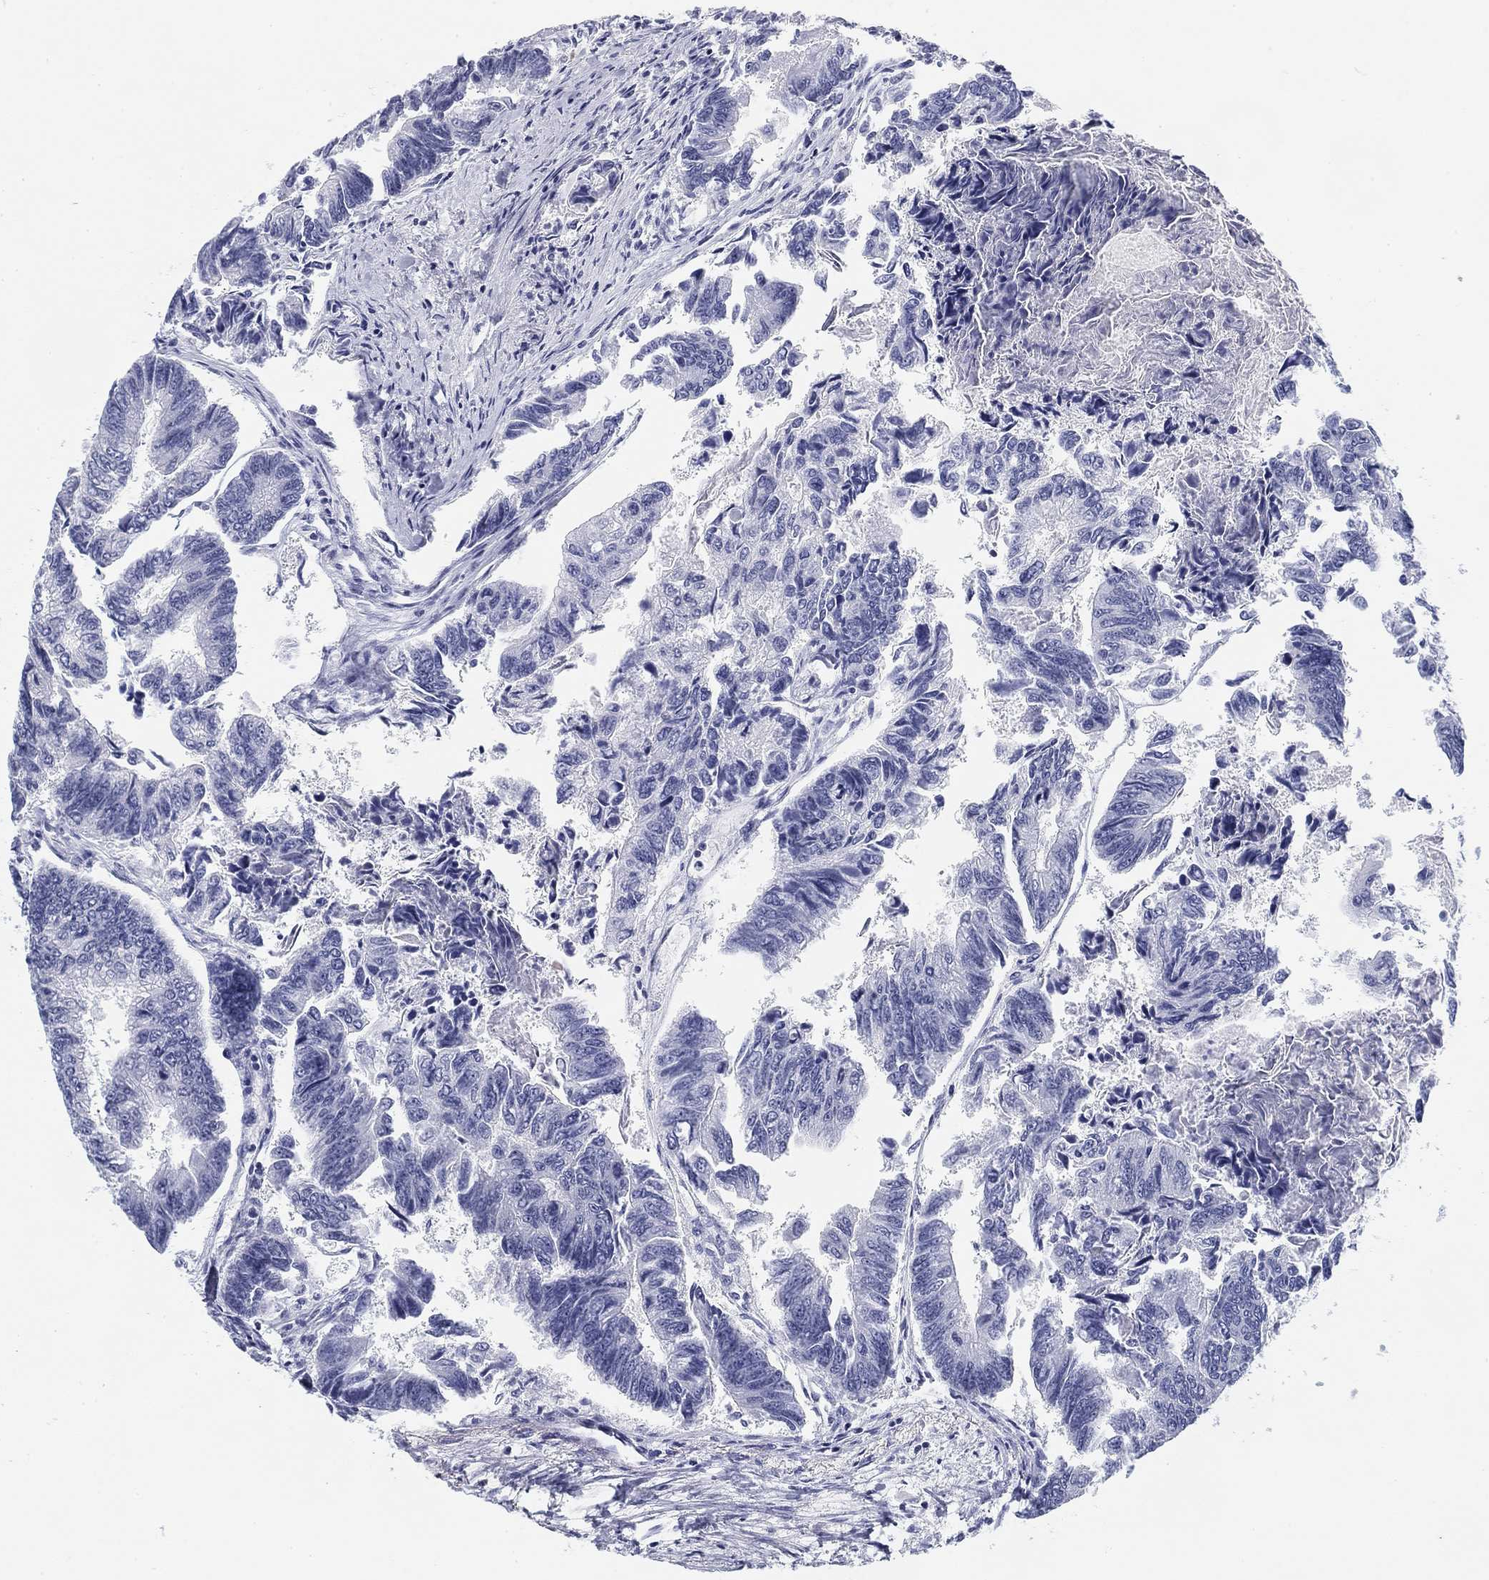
{"staining": {"intensity": "negative", "quantity": "none", "location": "none"}, "tissue": "colorectal cancer", "cell_type": "Tumor cells", "image_type": "cancer", "snomed": [{"axis": "morphology", "description": "Adenocarcinoma, NOS"}, {"axis": "topography", "description": "Colon"}], "caption": "High magnification brightfield microscopy of colorectal cancer (adenocarcinoma) stained with DAB (3,3'-diaminobenzidine) (brown) and counterstained with hematoxylin (blue): tumor cells show no significant staining.", "gene": "CD79B", "patient": {"sex": "female", "age": 65}}